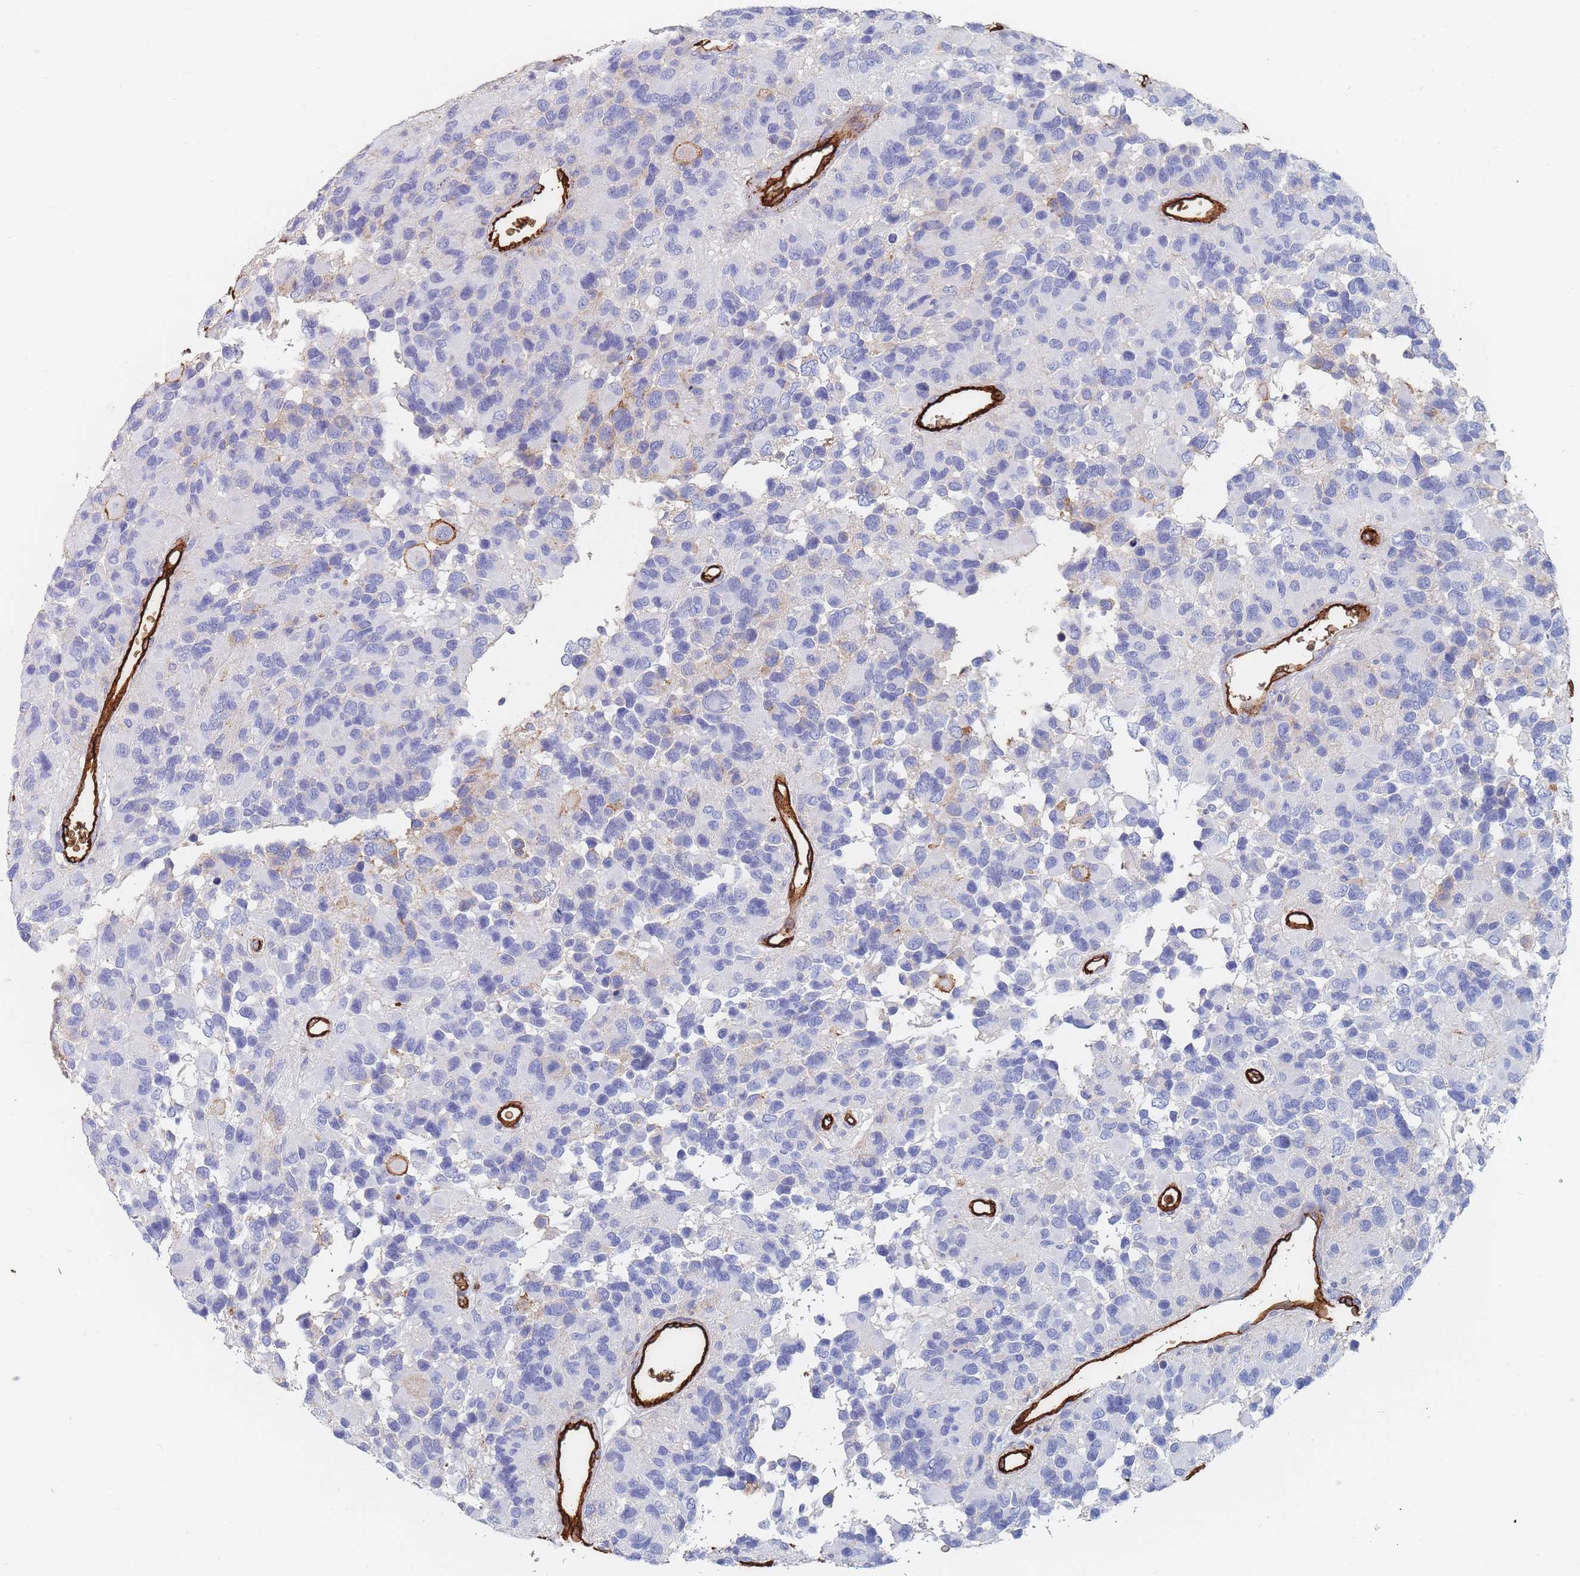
{"staining": {"intensity": "negative", "quantity": "none", "location": "none"}, "tissue": "glioma", "cell_type": "Tumor cells", "image_type": "cancer", "snomed": [{"axis": "morphology", "description": "Glioma, malignant, High grade"}, {"axis": "topography", "description": "Brain"}], "caption": "Tumor cells are negative for brown protein staining in glioma.", "gene": "SLC2A1", "patient": {"sex": "male", "age": 77}}